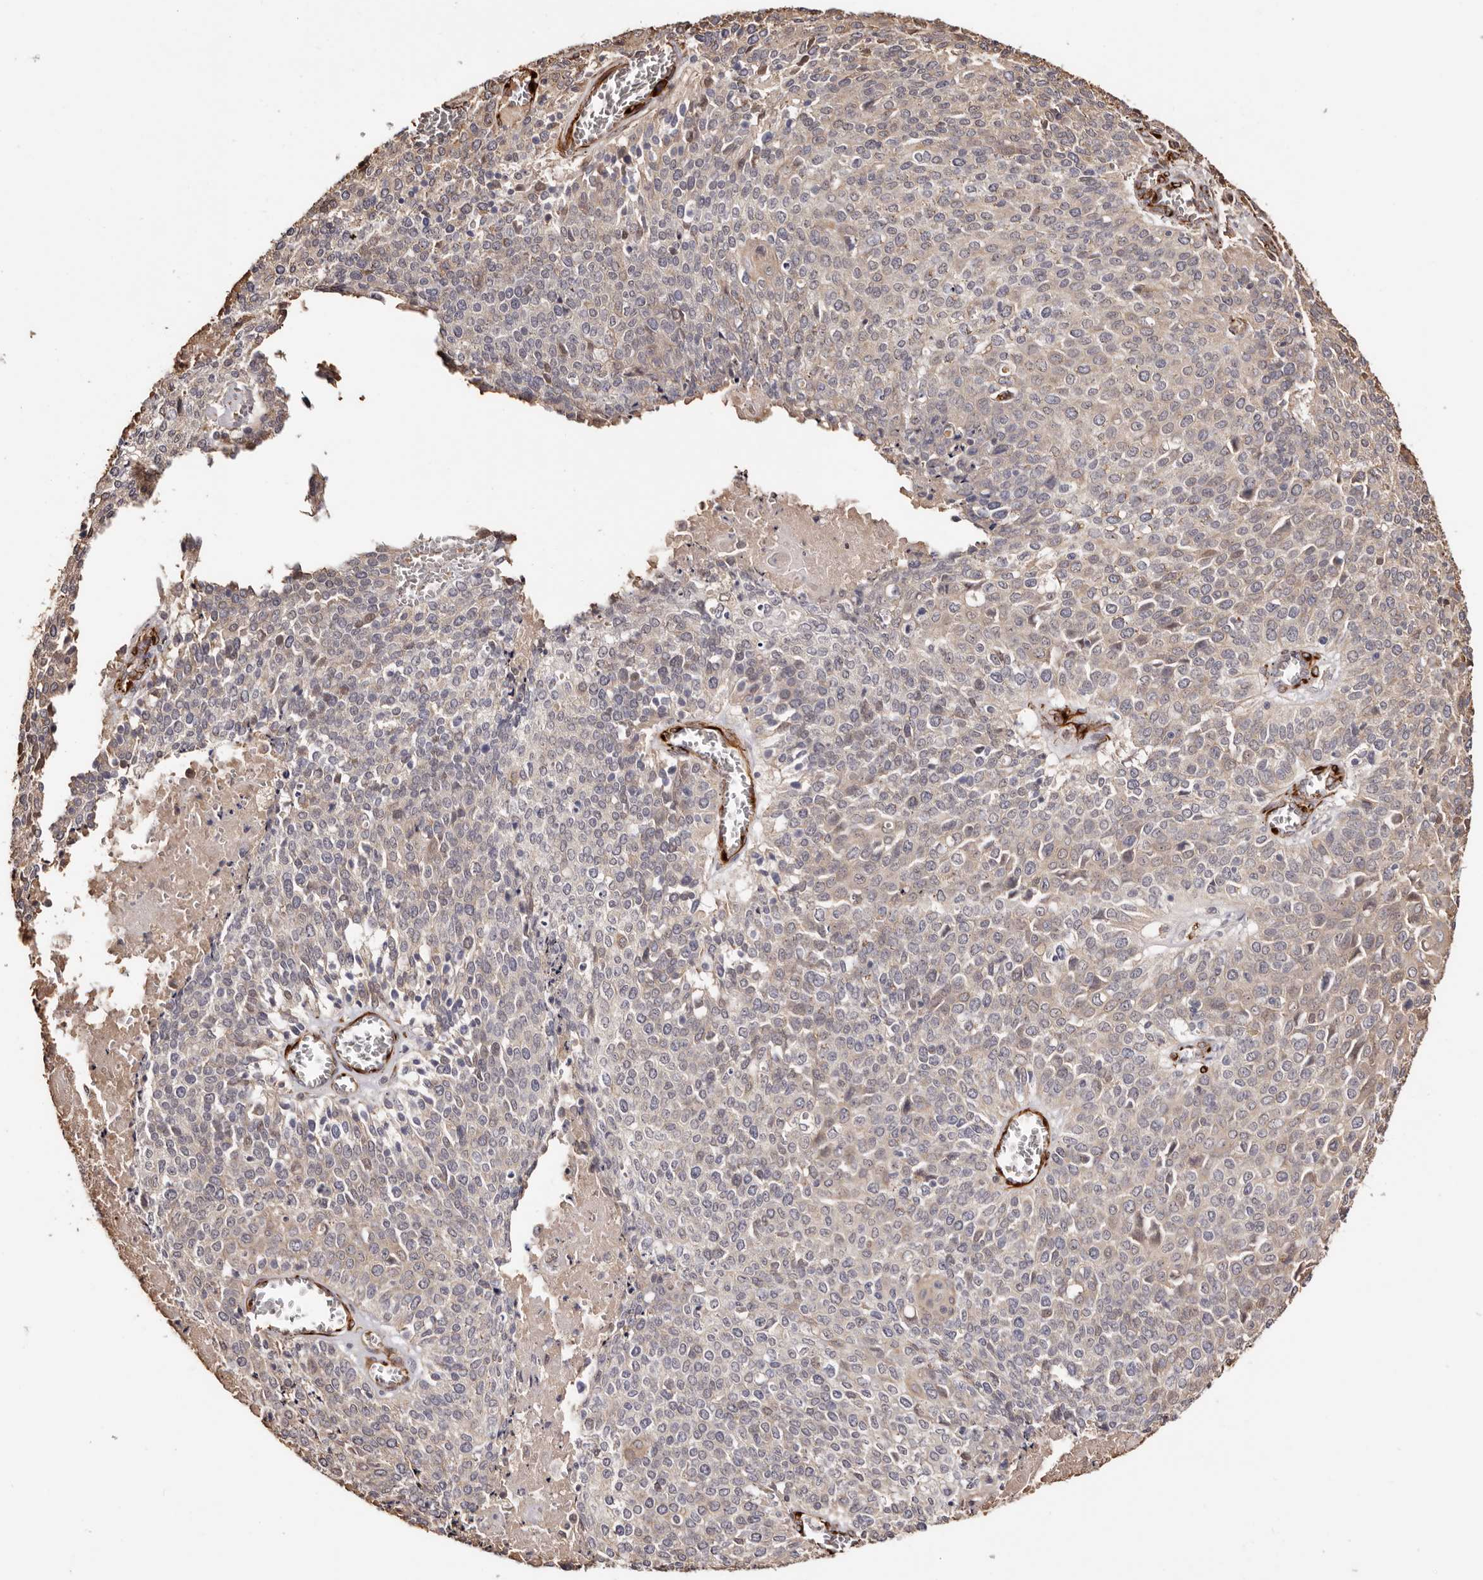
{"staining": {"intensity": "weak", "quantity": "<25%", "location": "cytoplasmic/membranous"}, "tissue": "cervical cancer", "cell_type": "Tumor cells", "image_type": "cancer", "snomed": [{"axis": "morphology", "description": "Squamous cell carcinoma, NOS"}, {"axis": "topography", "description": "Cervix"}], "caption": "Tumor cells show no significant protein positivity in cervical cancer (squamous cell carcinoma).", "gene": "ZNF557", "patient": {"sex": "female", "age": 39}}